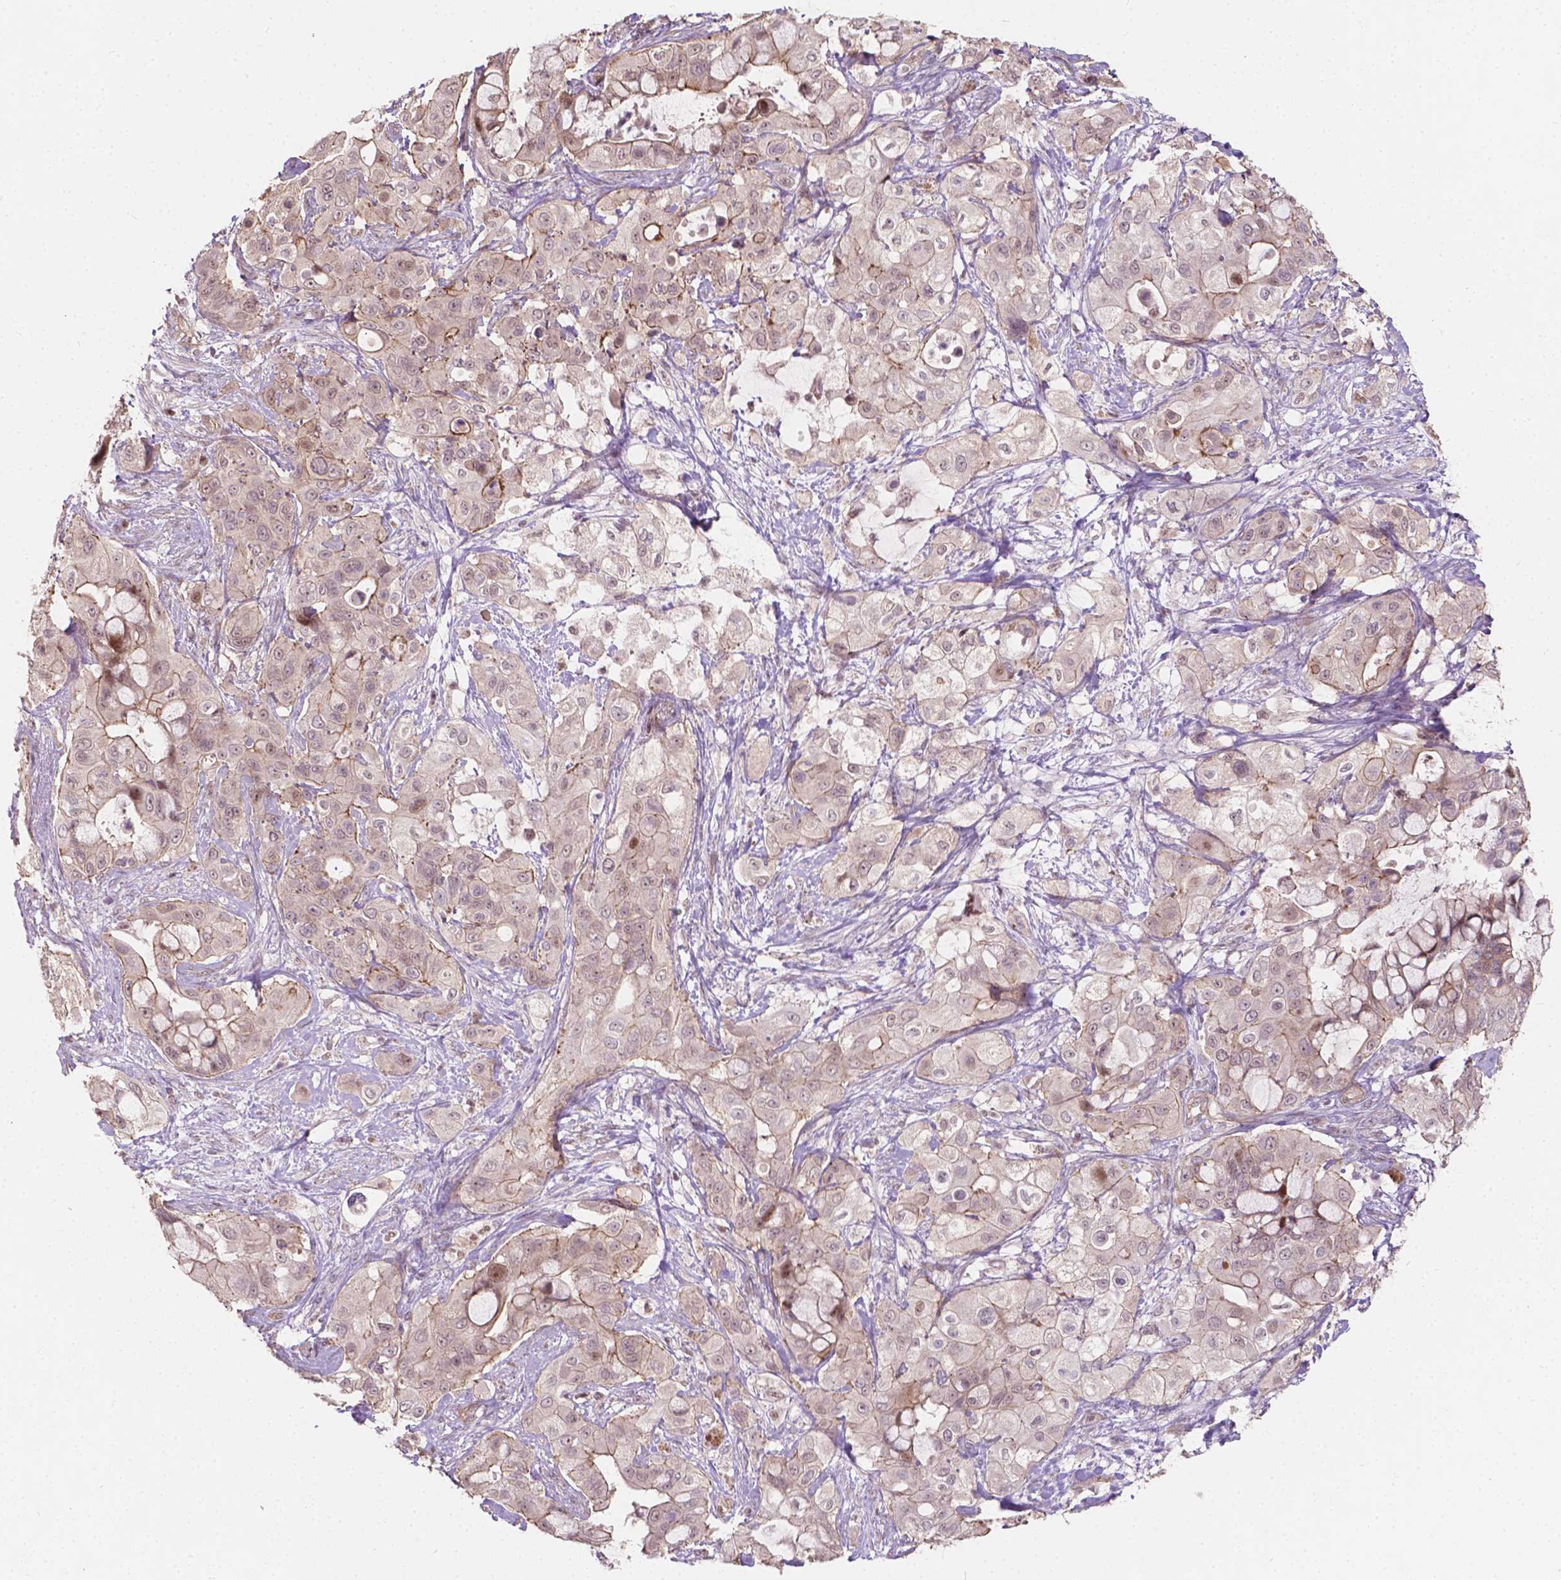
{"staining": {"intensity": "moderate", "quantity": "<25%", "location": "cytoplasmic/membranous,nuclear"}, "tissue": "pancreatic cancer", "cell_type": "Tumor cells", "image_type": "cancer", "snomed": [{"axis": "morphology", "description": "Adenocarcinoma, NOS"}, {"axis": "topography", "description": "Pancreas"}], "caption": "Protein expression analysis of human pancreatic adenocarcinoma reveals moderate cytoplasmic/membranous and nuclear staining in approximately <25% of tumor cells.", "gene": "DUSP16", "patient": {"sex": "male", "age": 71}}